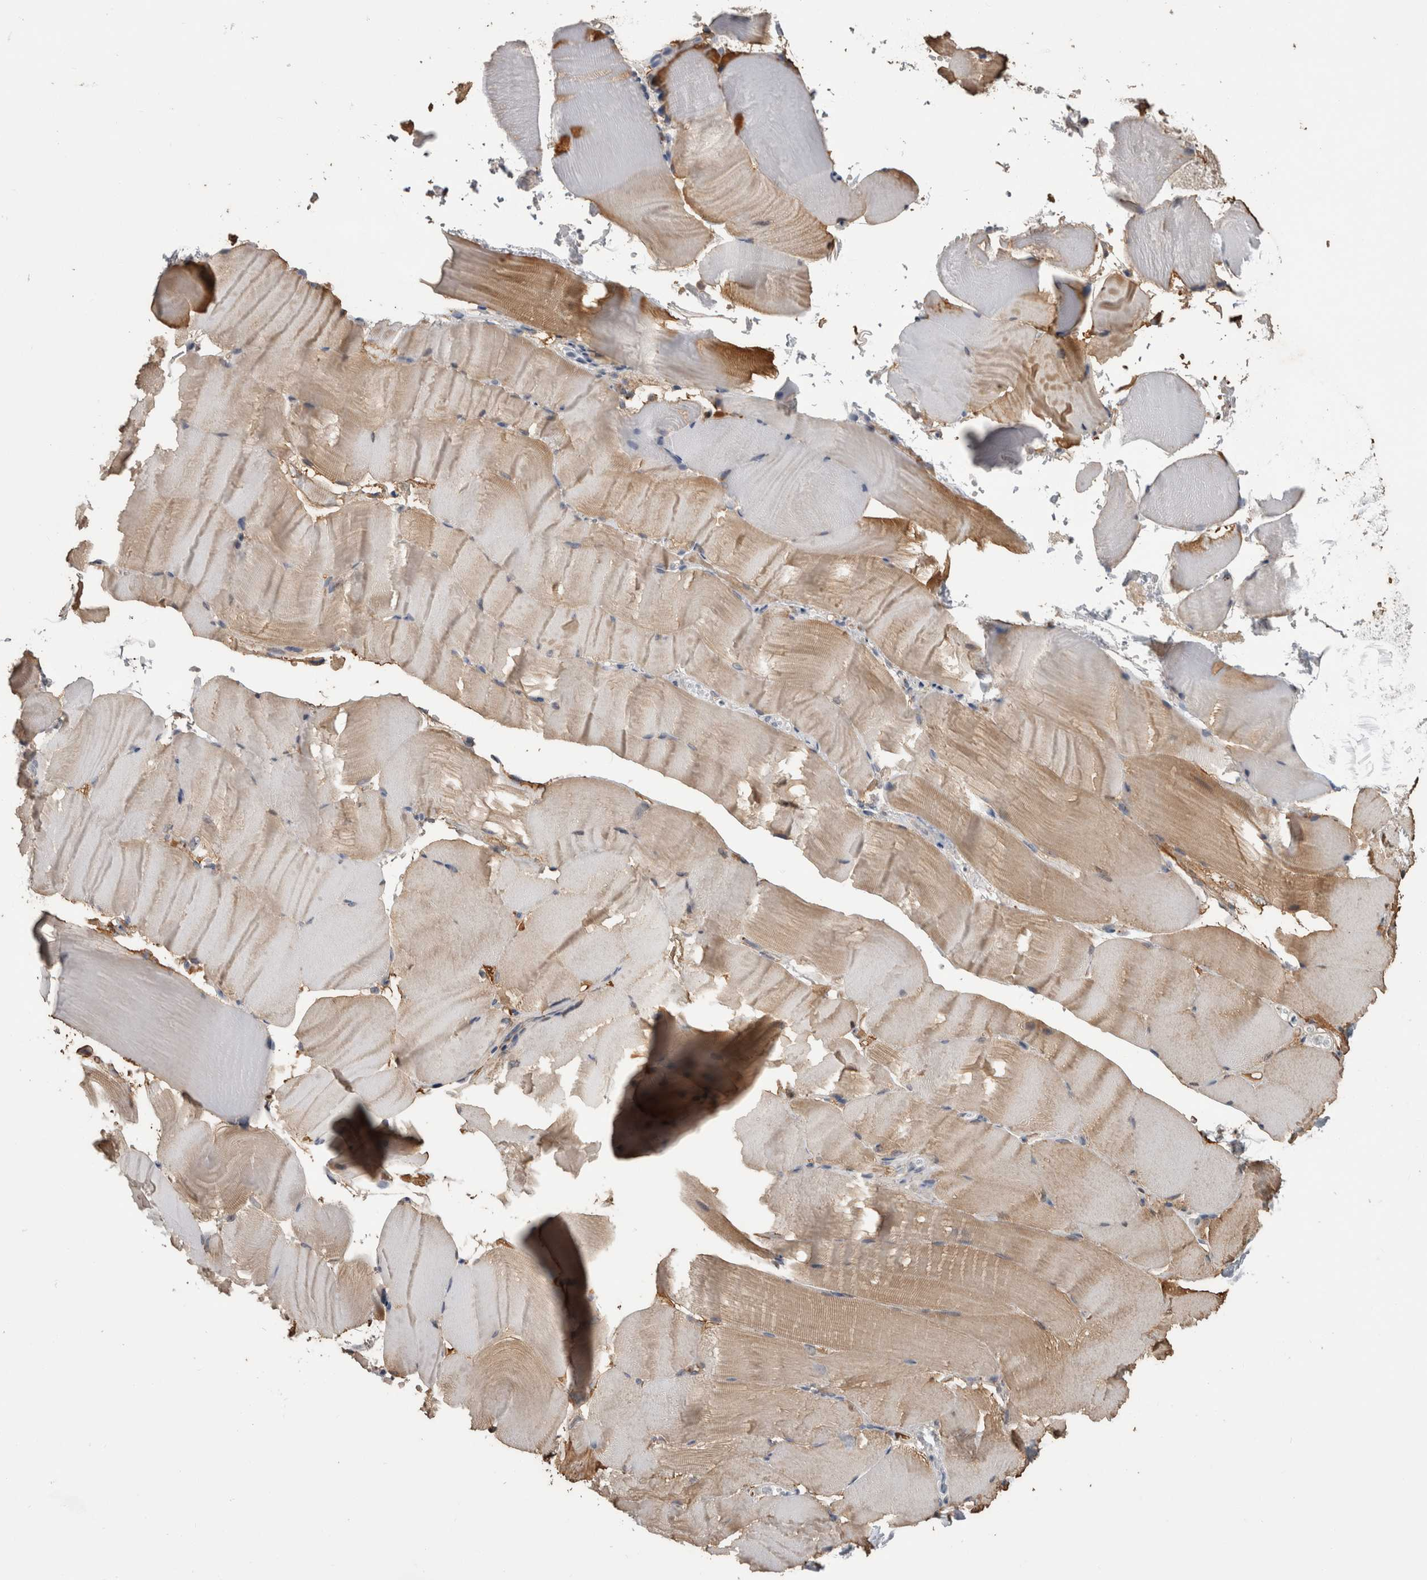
{"staining": {"intensity": "moderate", "quantity": "25%-75%", "location": "cytoplasmic/membranous"}, "tissue": "skeletal muscle", "cell_type": "Myocytes", "image_type": "normal", "snomed": [{"axis": "morphology", "description": "Normal tissue, NOS"}, {"axis": "topography", "description": "Skeletal muscle"}, {"axis": "topography", "description": "Parathyroid gland"}], "caption": "Unremarkable skeletal muscle was stained to show a protein in brown. There is medium levels of moderate cytoplasmic/membranous positivity in about 25%-75% of myocytes. (DAB (3,3'-diaminobenzidine) IHC, brown staining for protein, blue staining for nuclei).", "gene": "ANXA13", "patient": {"sex": "female", "age": 37}}